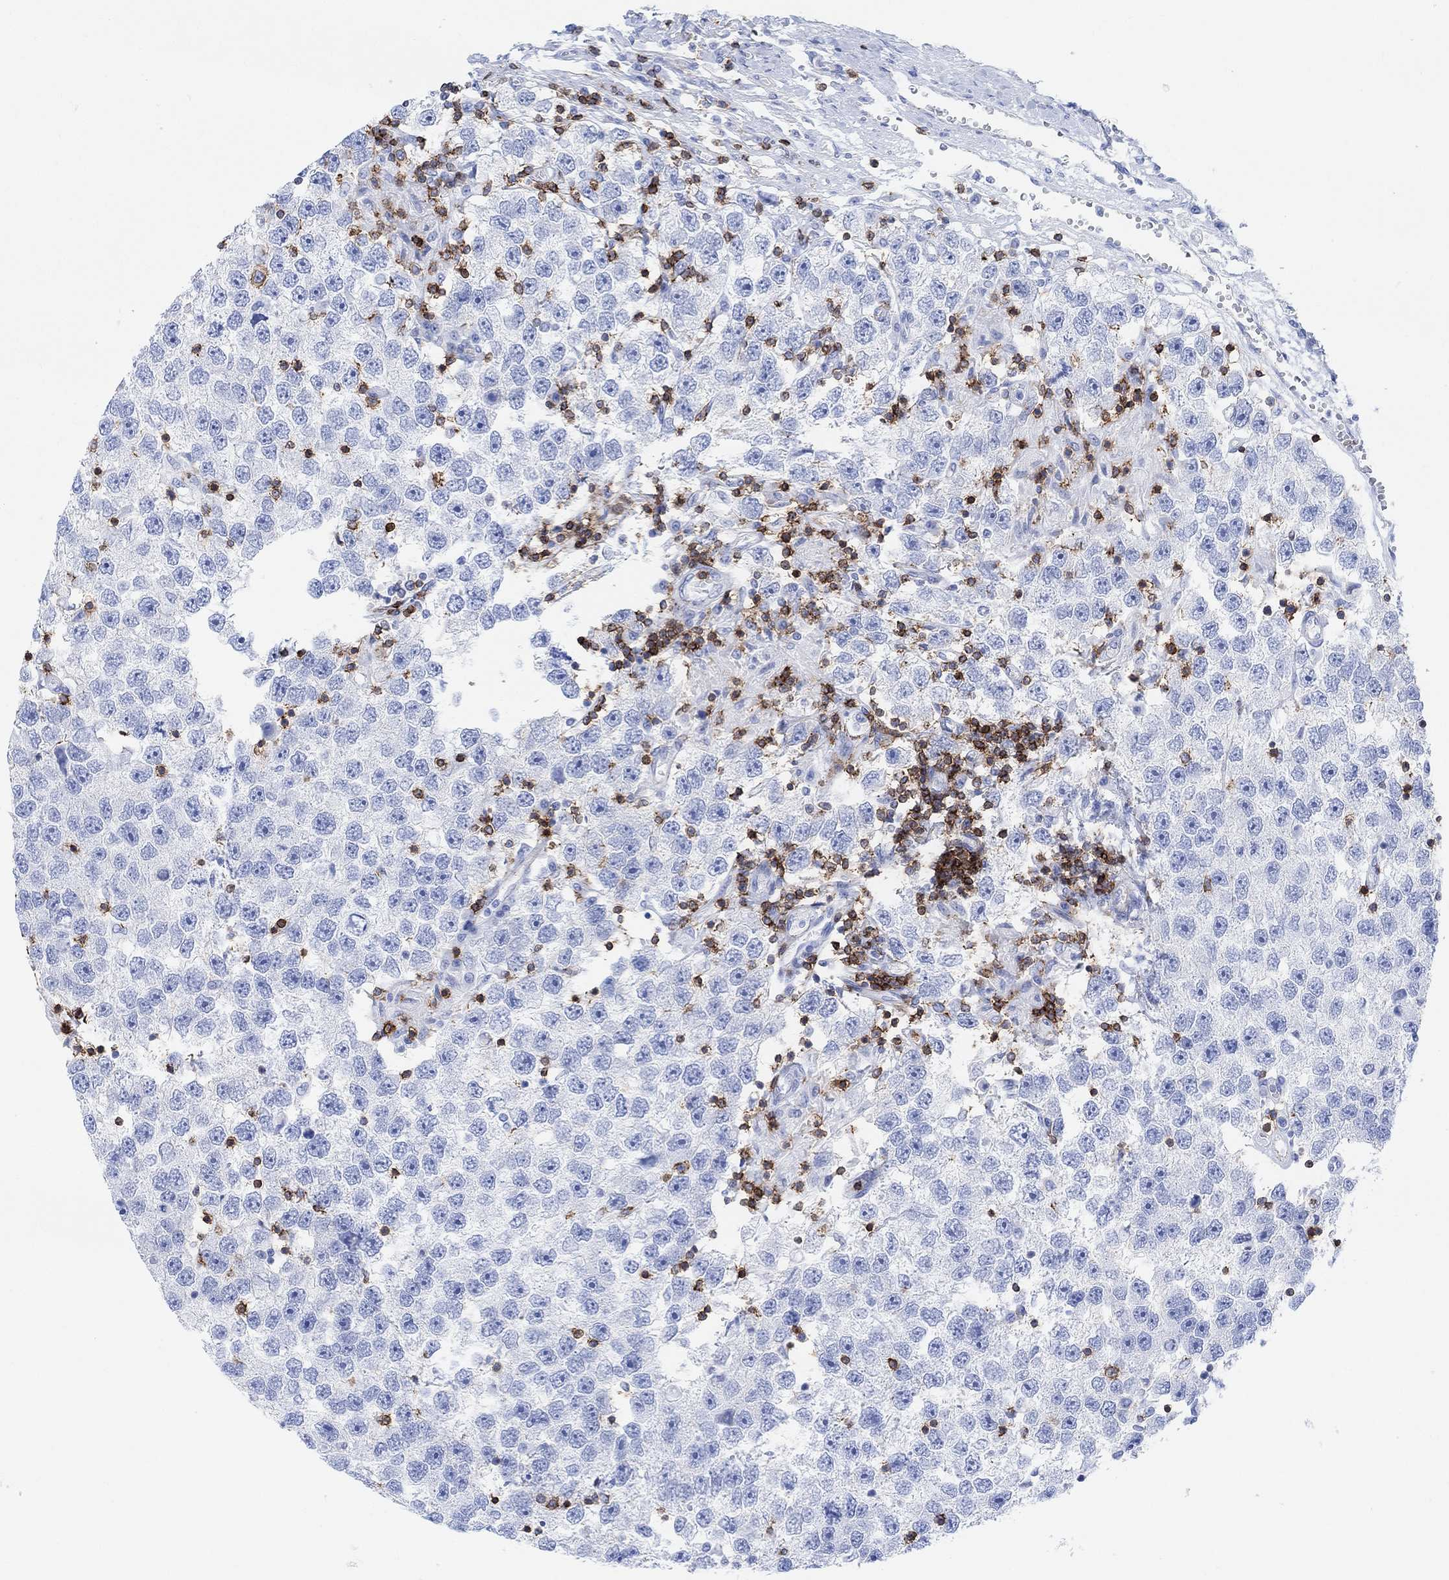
{"staining": {"intensity": "negative", "quantity": "none", "location": "none"}, "tissue": "testis cancer", "cell_type": "Tumor cells", "image_type": "cancer", "snomed": [{"axis": "morphology", "description": "Seminoma, NOS"}, {"axis": "topography", "description": "Testis"}], "caption": "Immunohistochemical staining of seminoma (testis) exhibits no significant expression in tumor cells. Brightfield microscopy of immunohistochemistry stained with DAB (3,3'-diaminobenzidine) (brown) and hematoxylin (blue), captured at high magnification.", "gene": "GPR65", "patient": {"sex": "male", "age": 26}}